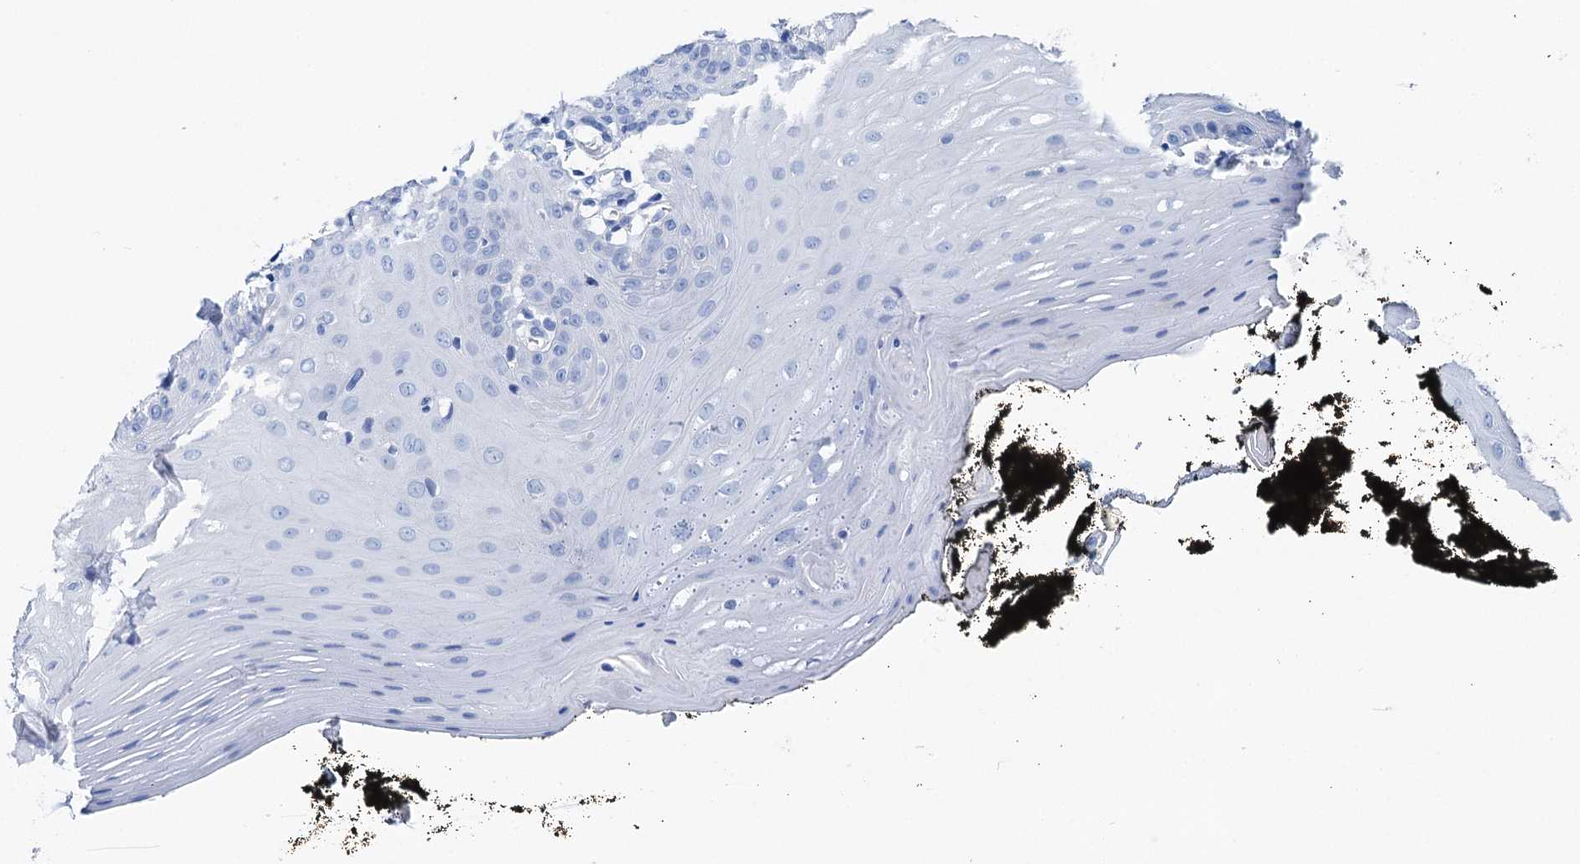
{"staining": {"intensity": "negative", "quantity": "none", "location": "none"}, "tissue": "oral mucosa", "cell_type": "Squamous epithelial cells", "image_type": "normal", "snomed": [{"axis": "morphology", "description": "Normal tissue, NOS"}, {"axis": "topography", "description": "Oral tissue"}], "caption": "Immunohistochemistry (IHC) micrograph of normal oral mucosa: oral mucosa stained with DAB exhibits no significant protein expression in squamous epithelial cells.", "gene": "BRINP1", "patient": {"sex": "male", "age": 74}}